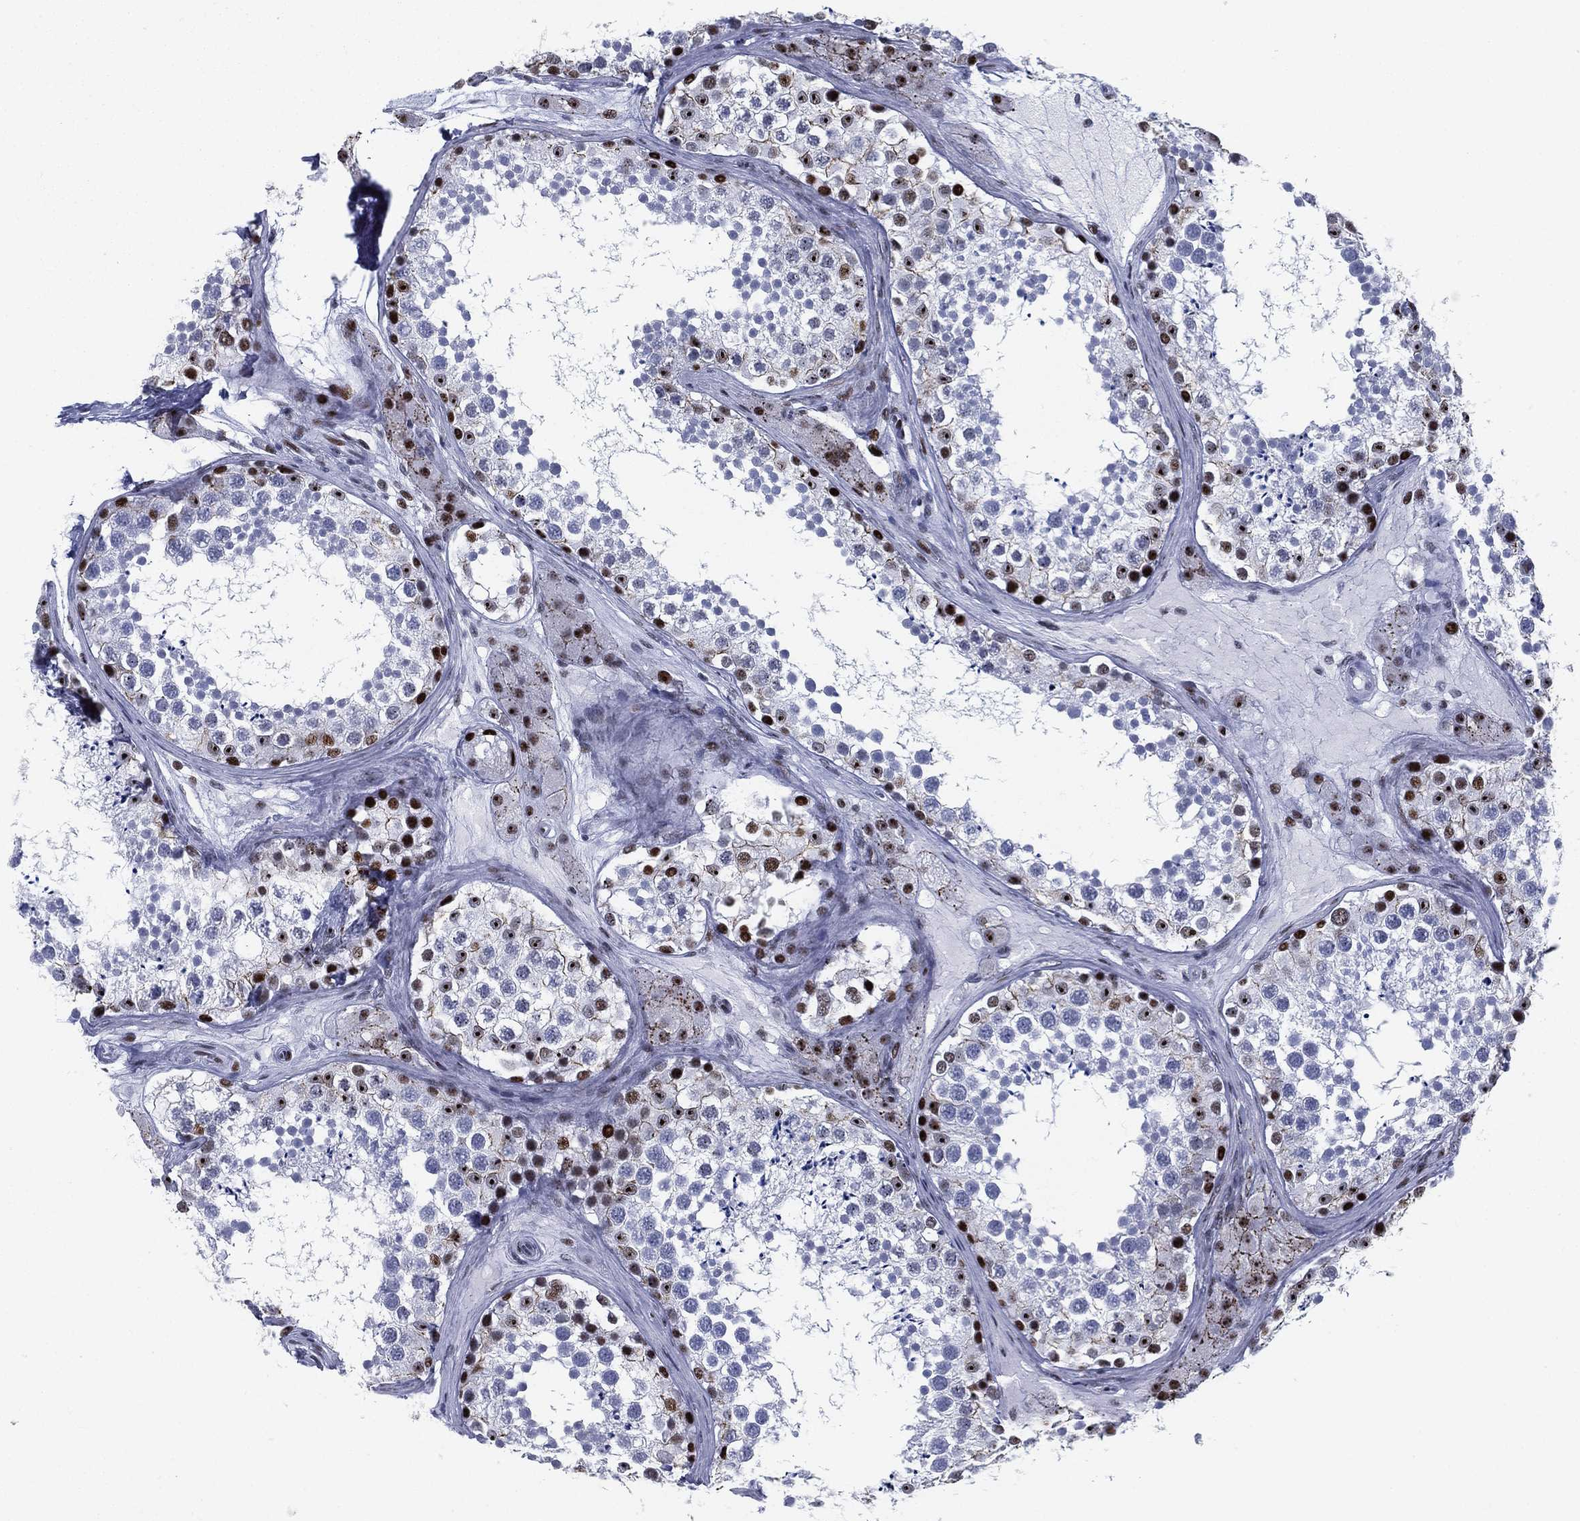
{"staining": {"intensity": "strong", "quantity": "25%-75%", "location": "nuclear"}, "tissue": "testis", "cell_type": "Cells in seminiferous ducts", "image_type": "normal", "snomed": [{"axis": "morphology", "description": "Normal tissue, NOS"}, {"axis": "topography", "description": "Testis"}], "caption": "High-power microscopy captured an immunohistochemistry (IHC) image of unremarkable testis, revealing strong nuclear expression in about 25%-75% of cells in seminiferous ducts. (brown staining indicates protein expression, while blue staining denotes nuclei).", "gene": "CYB561D2", "patient": {"sex": "male", "age": 41}}